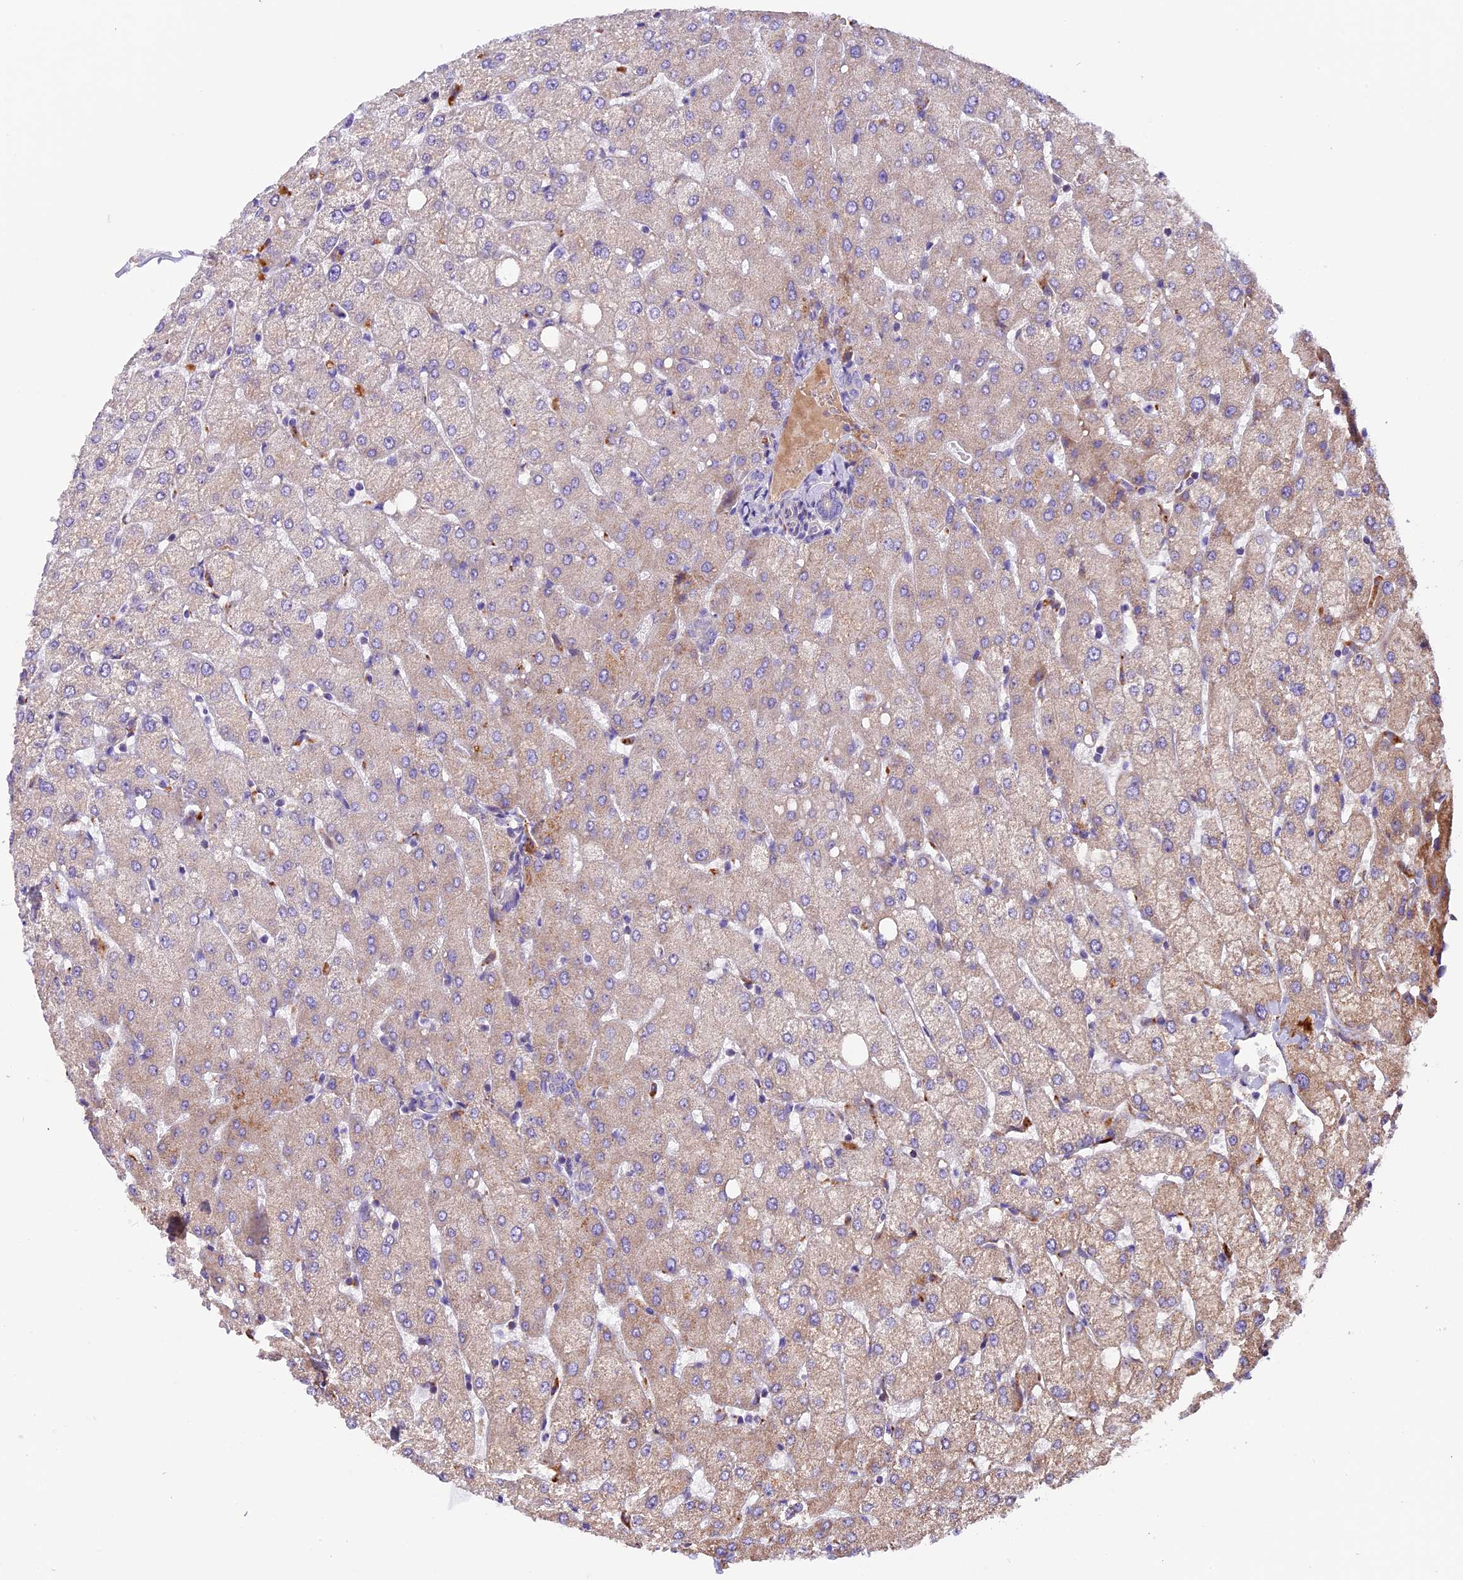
{"staining": {"intensity": "negative", "quantity": "none", "location": "none"}, "tissue": "liver", "cell_type": "Cholangiocytes", "image_type": "normal", "snomed": [{"axis": "morphology", "description": "Normal tissue, NOS"}, {"axis": "topography", "description": "Liver"}], "caption": "High power microscopy micrograph of an immunohistochemistry (IHC) histopathology image of normal liver, revealing no significant positivity in cholangiocytes.", "gene": "METTL22", "patient": {"sex": "female", "age": 54}}